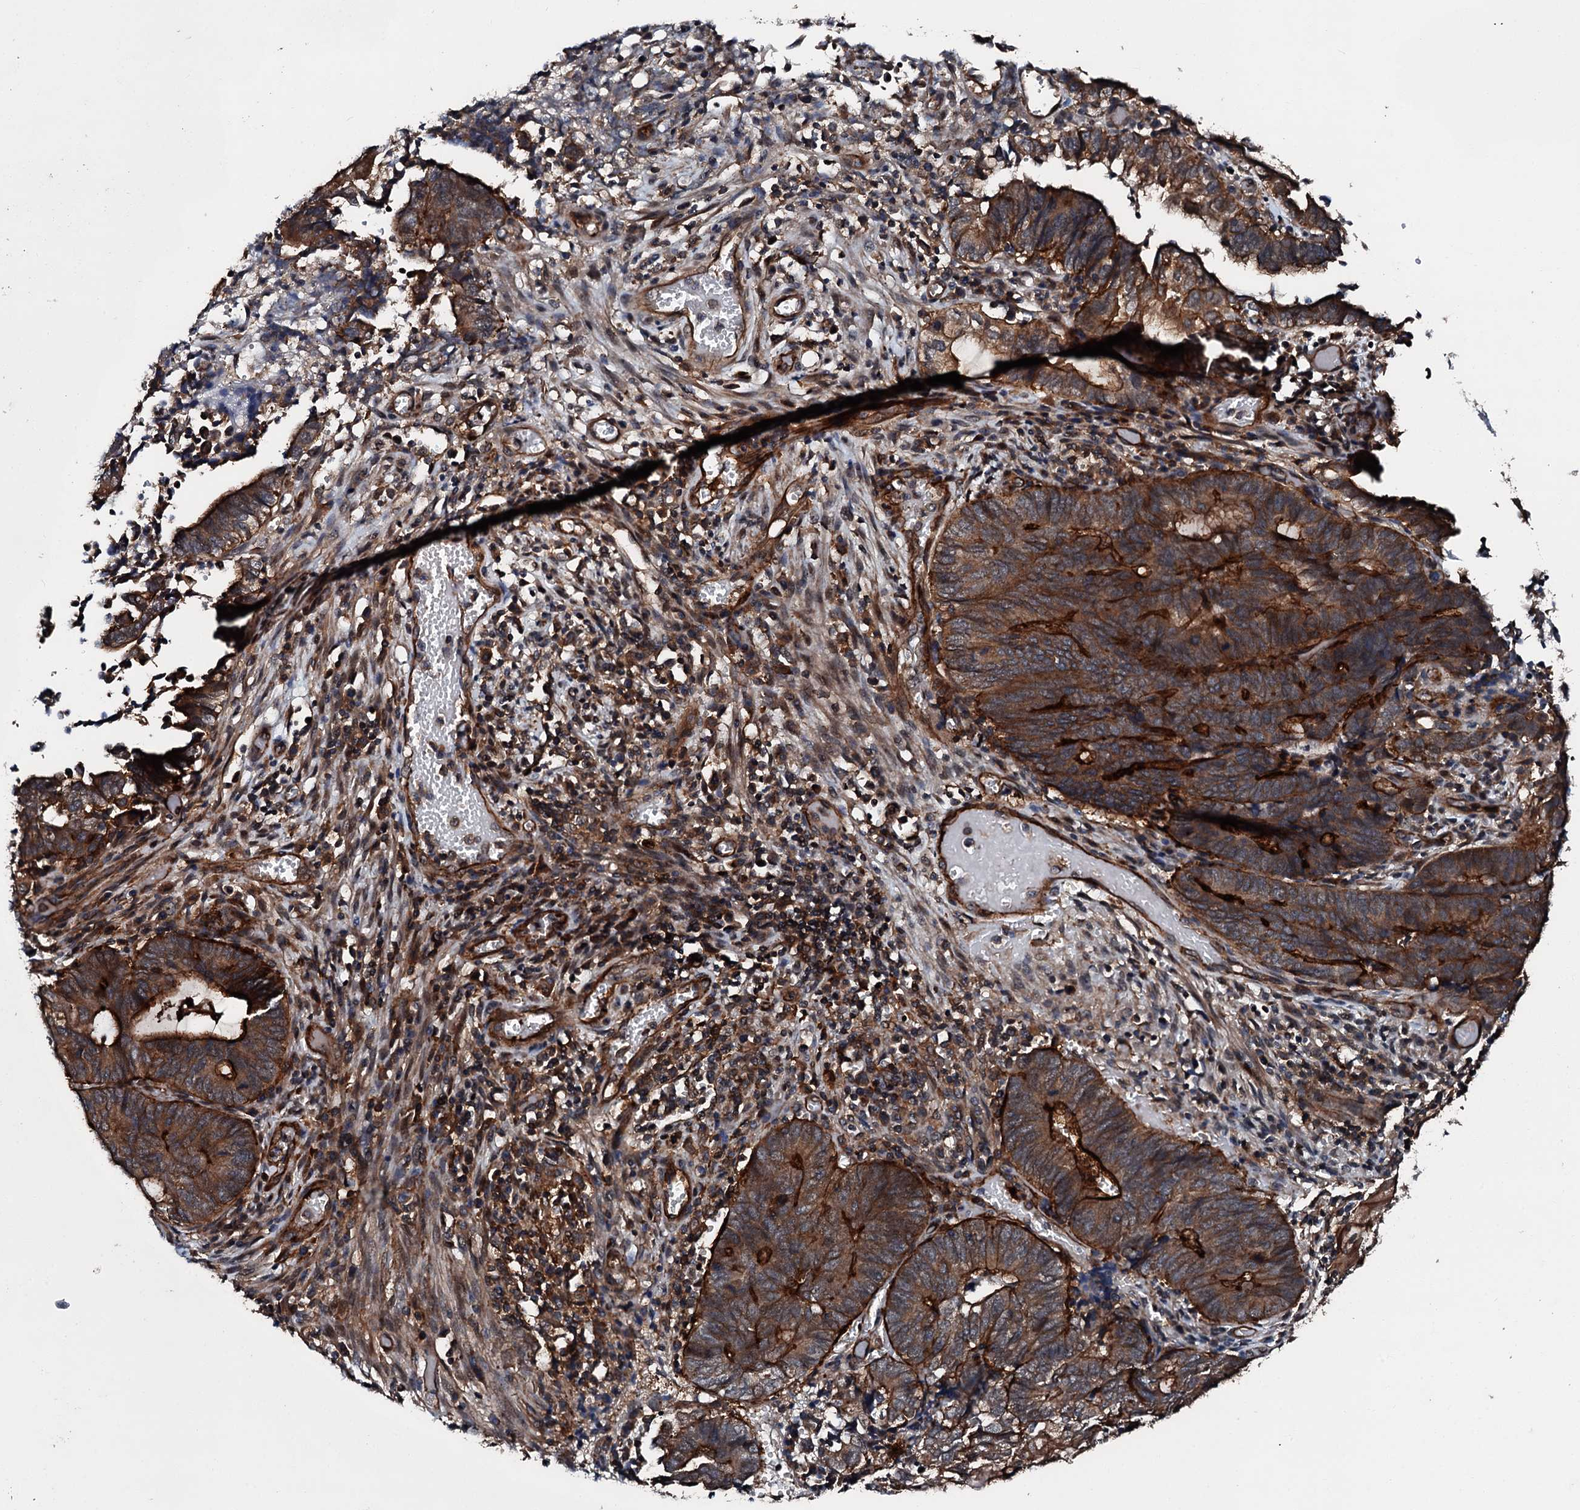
{"staining": {"intensity": "strong", "quantity": "25%-75%", "location": "cytoplasmic/membranous"}, "tissue": "endometrial cancer", "cell_type": "Tumor cells", "image_type": "cancer", "snomed": [{"axis": "morphology", "description": "Adenocarcinoma, NOS"}, {"axis": "topography", "description": "Uterus"}, {"axis": "topography", "description": "Endometrium"}], "caption": "Endometrial cancer stained with DAB immunohistochemistry demonstrates high levels of strong cytoplasmic/membranous expression in about 25%-75% of tumor cells.", "gene": "FGD4", "patient": {"sex": "female", "age": 70}}